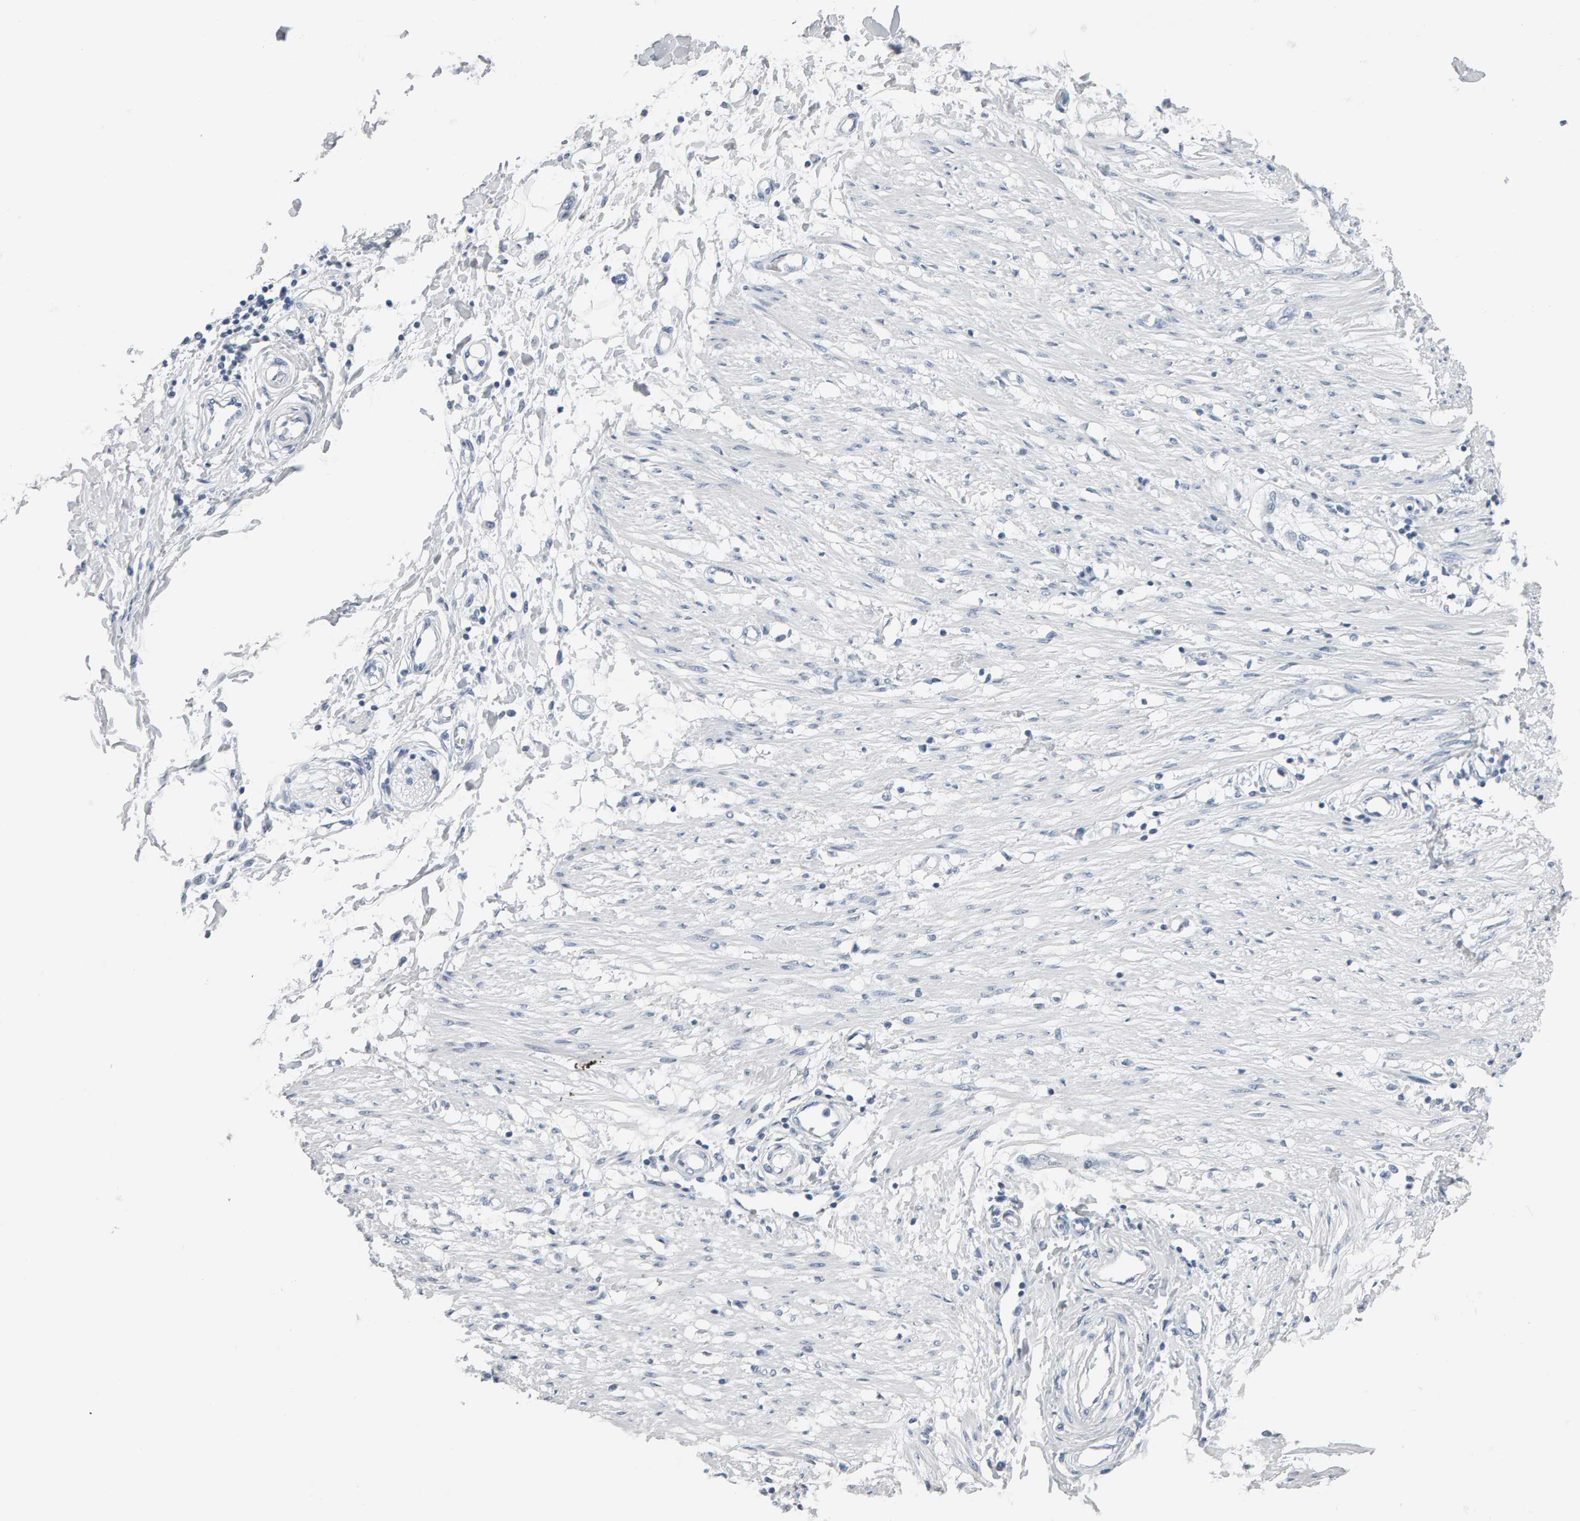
{"staining": {"intensity": "negative", "quantity": "none", "location": "none"}, "tissue": "adipose tissue", "cell_type": "Adipocytes", "image_type": "normal", "snomed": [{"axis": "morphology", "description": "Normal tissue, NOS"}, {"axis": "morphology", "description": "Adenocarcinoma, NOS"}, {"axis": "topography", "description": "Colon"}, {"axis": "topography", "description": "Peripheral nerve tissue"}], "caption": "Immunohistochemistry histopathology image of unremarkable adipose tissue stained for a protein (brown), which demonstrates no expression in adipocytes. (DAB immunohistochemistry (IHC) visualized using brightfield microscopy, high magnification).", "gene": "SPACA3", "patient": {"sex": "male", "age": 14}}